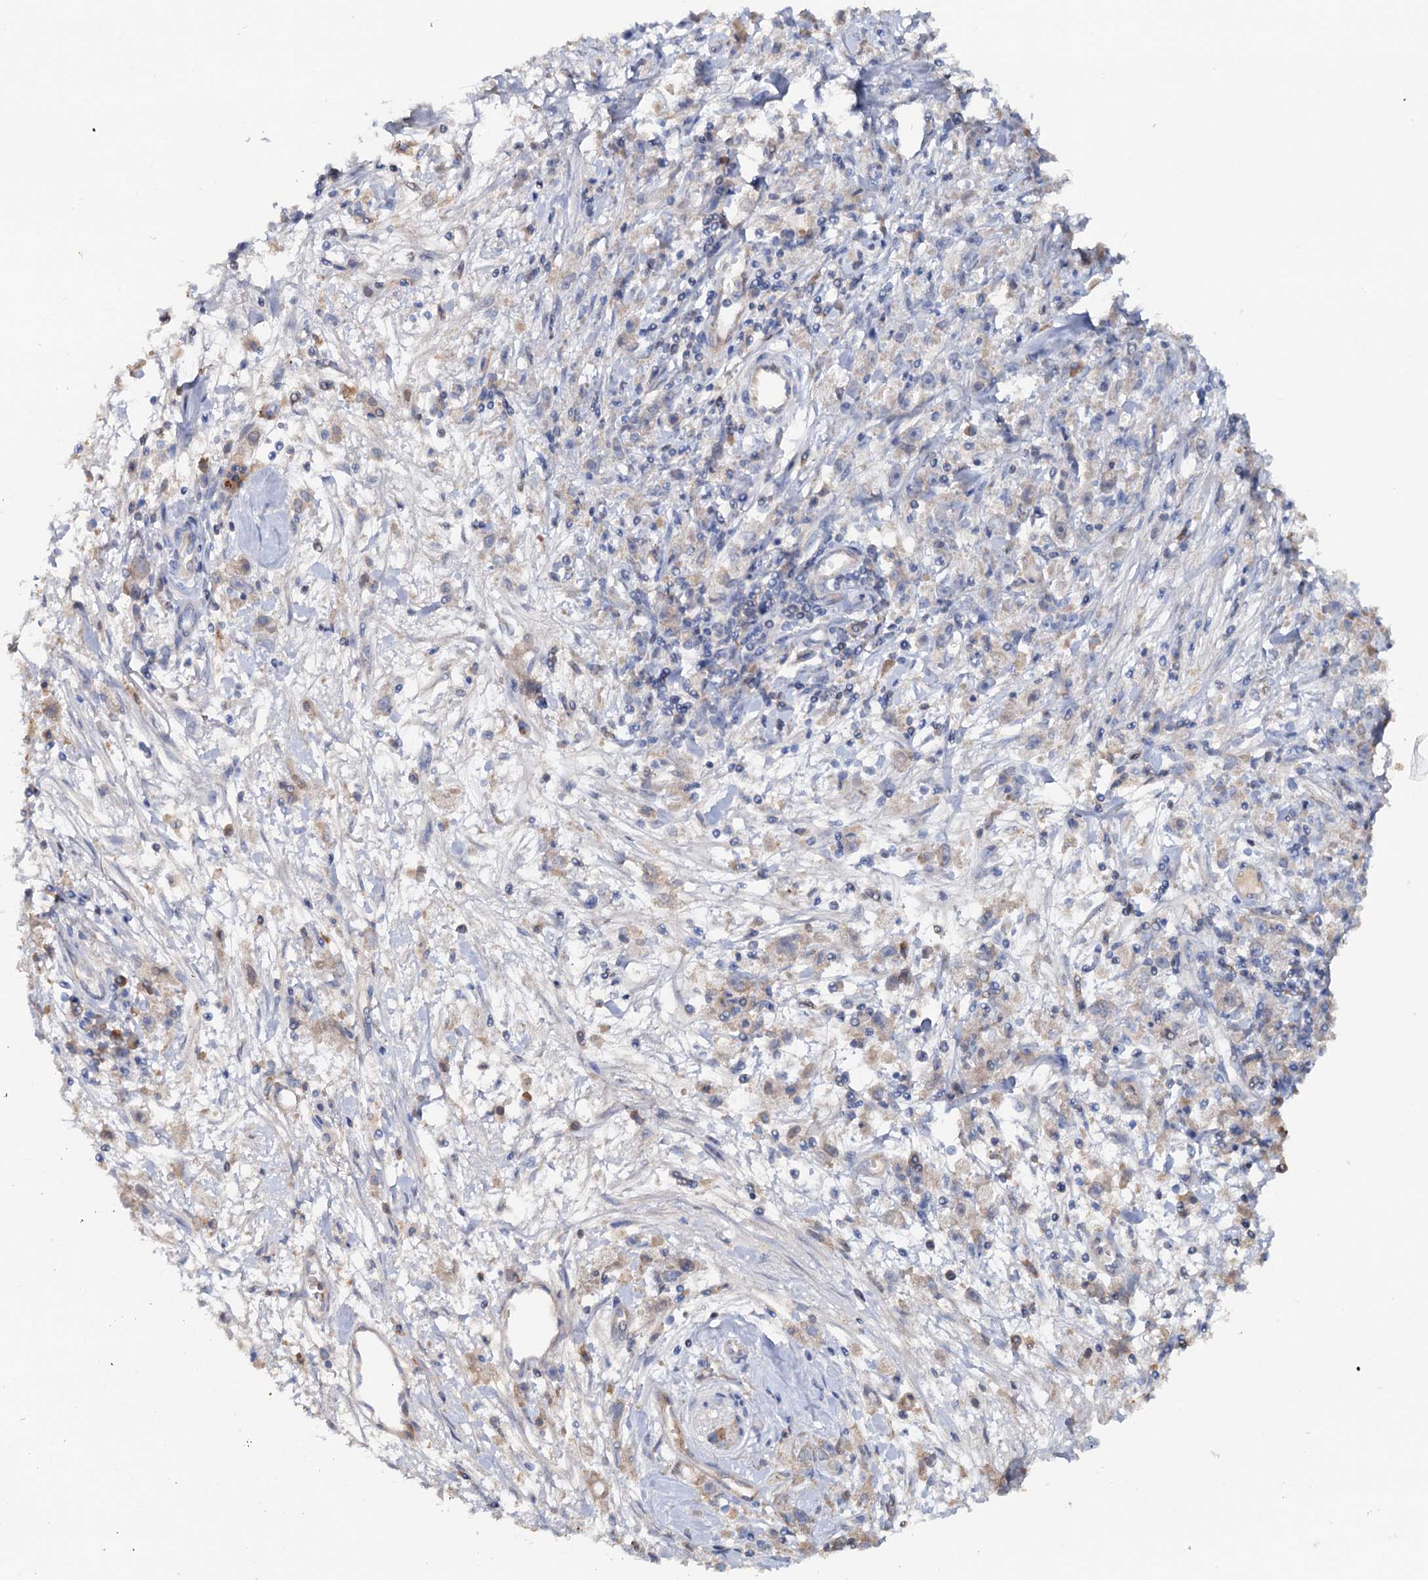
{"staining": {"intensity": "weak", "quantity": "<25%", "location": "cytoplasmic/membranous"}, "tissue": "stomach cancer", "cell_type": "Tumor cells", "image_type": "cancer", "snomed": [{"axis": "morphology", "description": "Adenocarcinoma, NOS"}, {"axis": "topography", "description": "Stomach"}], "caption": "IHC histopathology image of neoplastic tissue: human stomach cancer stained with DAB exhibits no significant protein expression in tumor cells.", "gene": "IL17RD", "patient": {"sex": "female", "age": 59}}